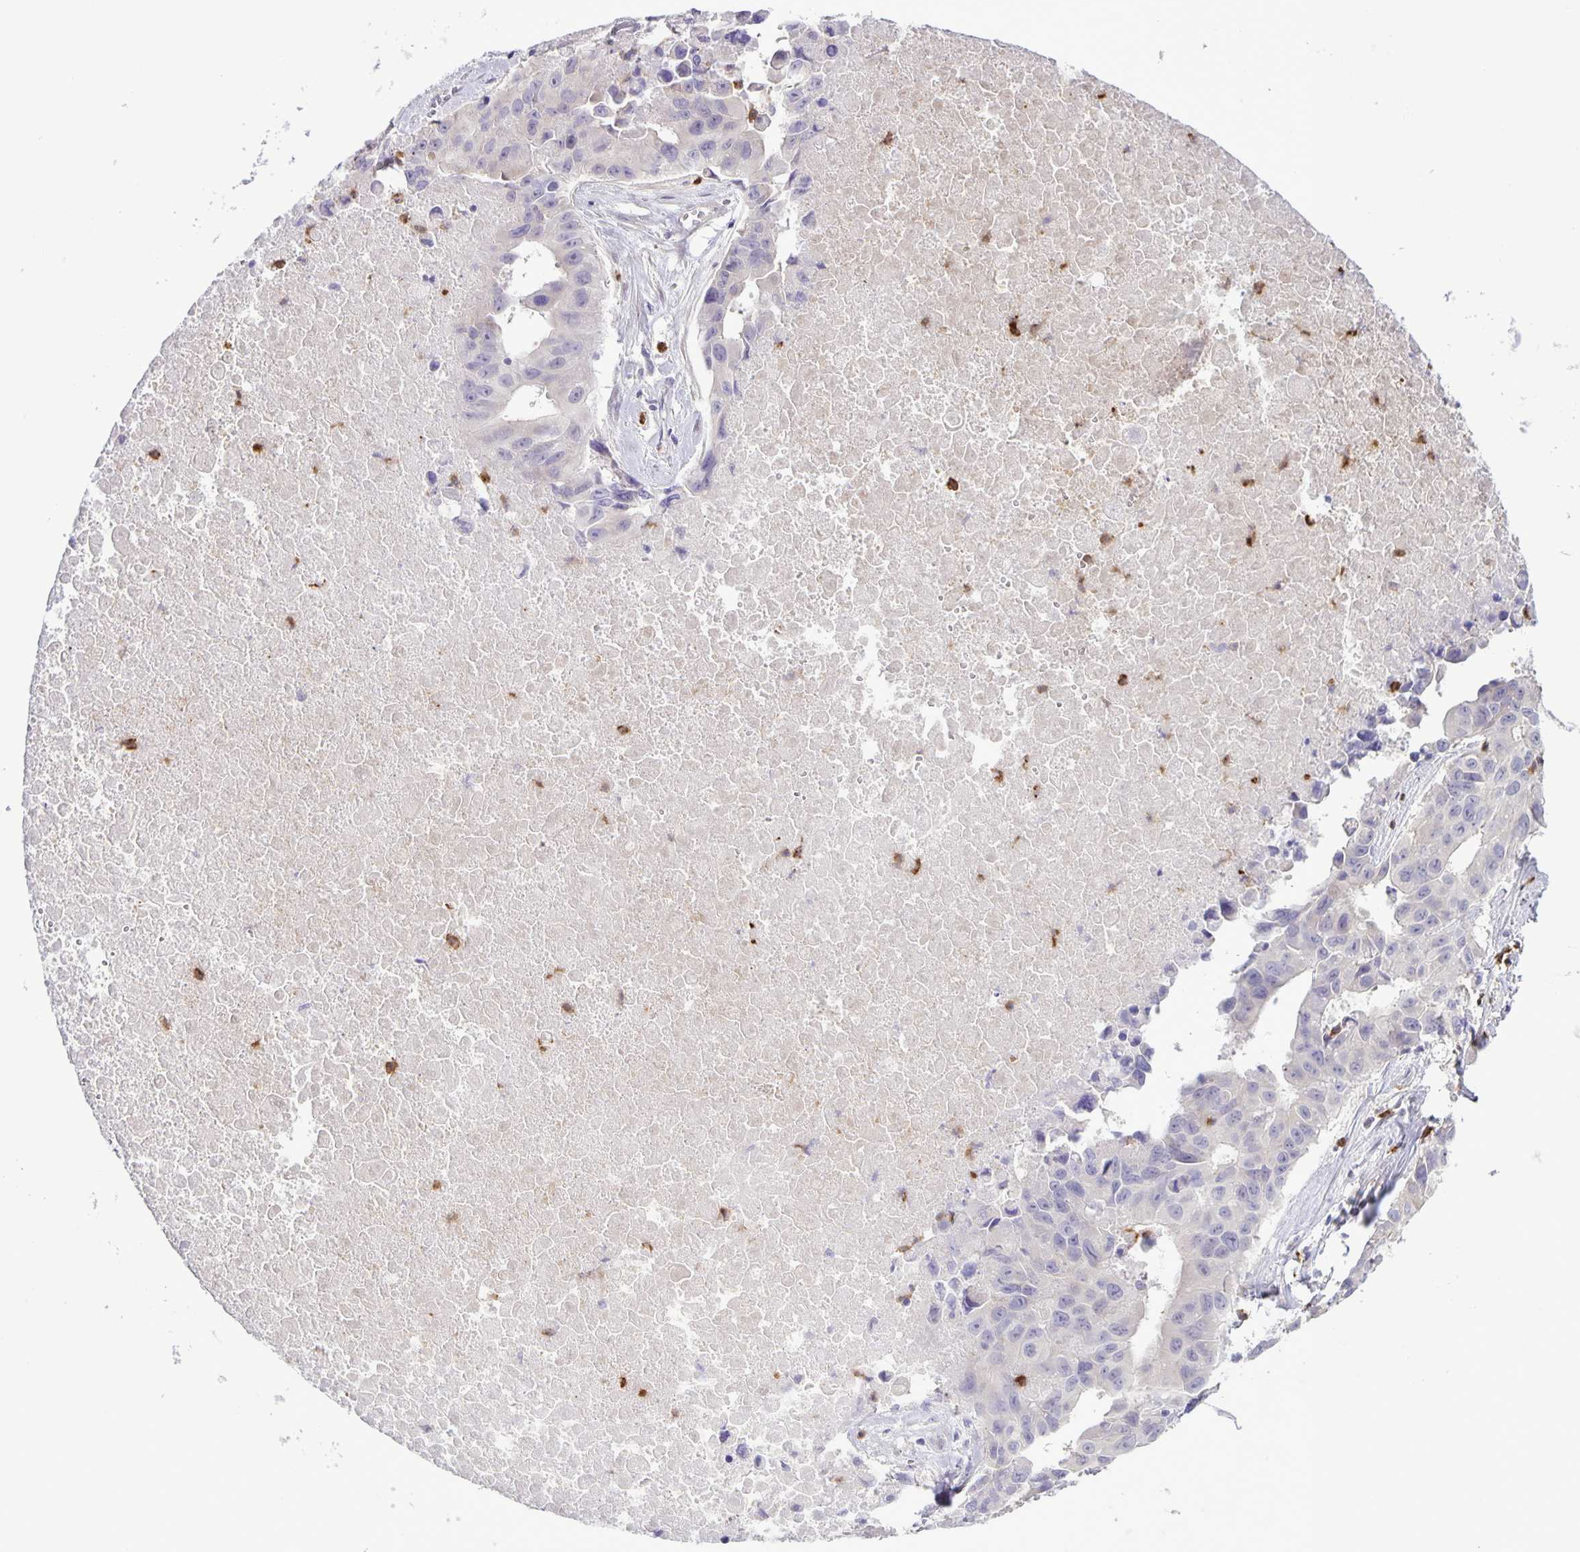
{"staining": {"intensity": "negative", "quantity": "none", "location": "none"}, "tissue": "lung cancer", "cell_type": "Tumor cells", "image_type": "cancer", "snomed": [{"axis": "morphology", "description": "Adenocarcinoma, NOS"}, {"axis": "topography", "description": "Lymph node"}, {"axis": "topography", "description": "Lung"}], "caption": "This is an immunohistochemistry (IHC) histopathology image of human lung cancer. There is no positivity in tumor cells.", "gene": "ADCK1", "patient": {"sex": "male", "age": 64}}